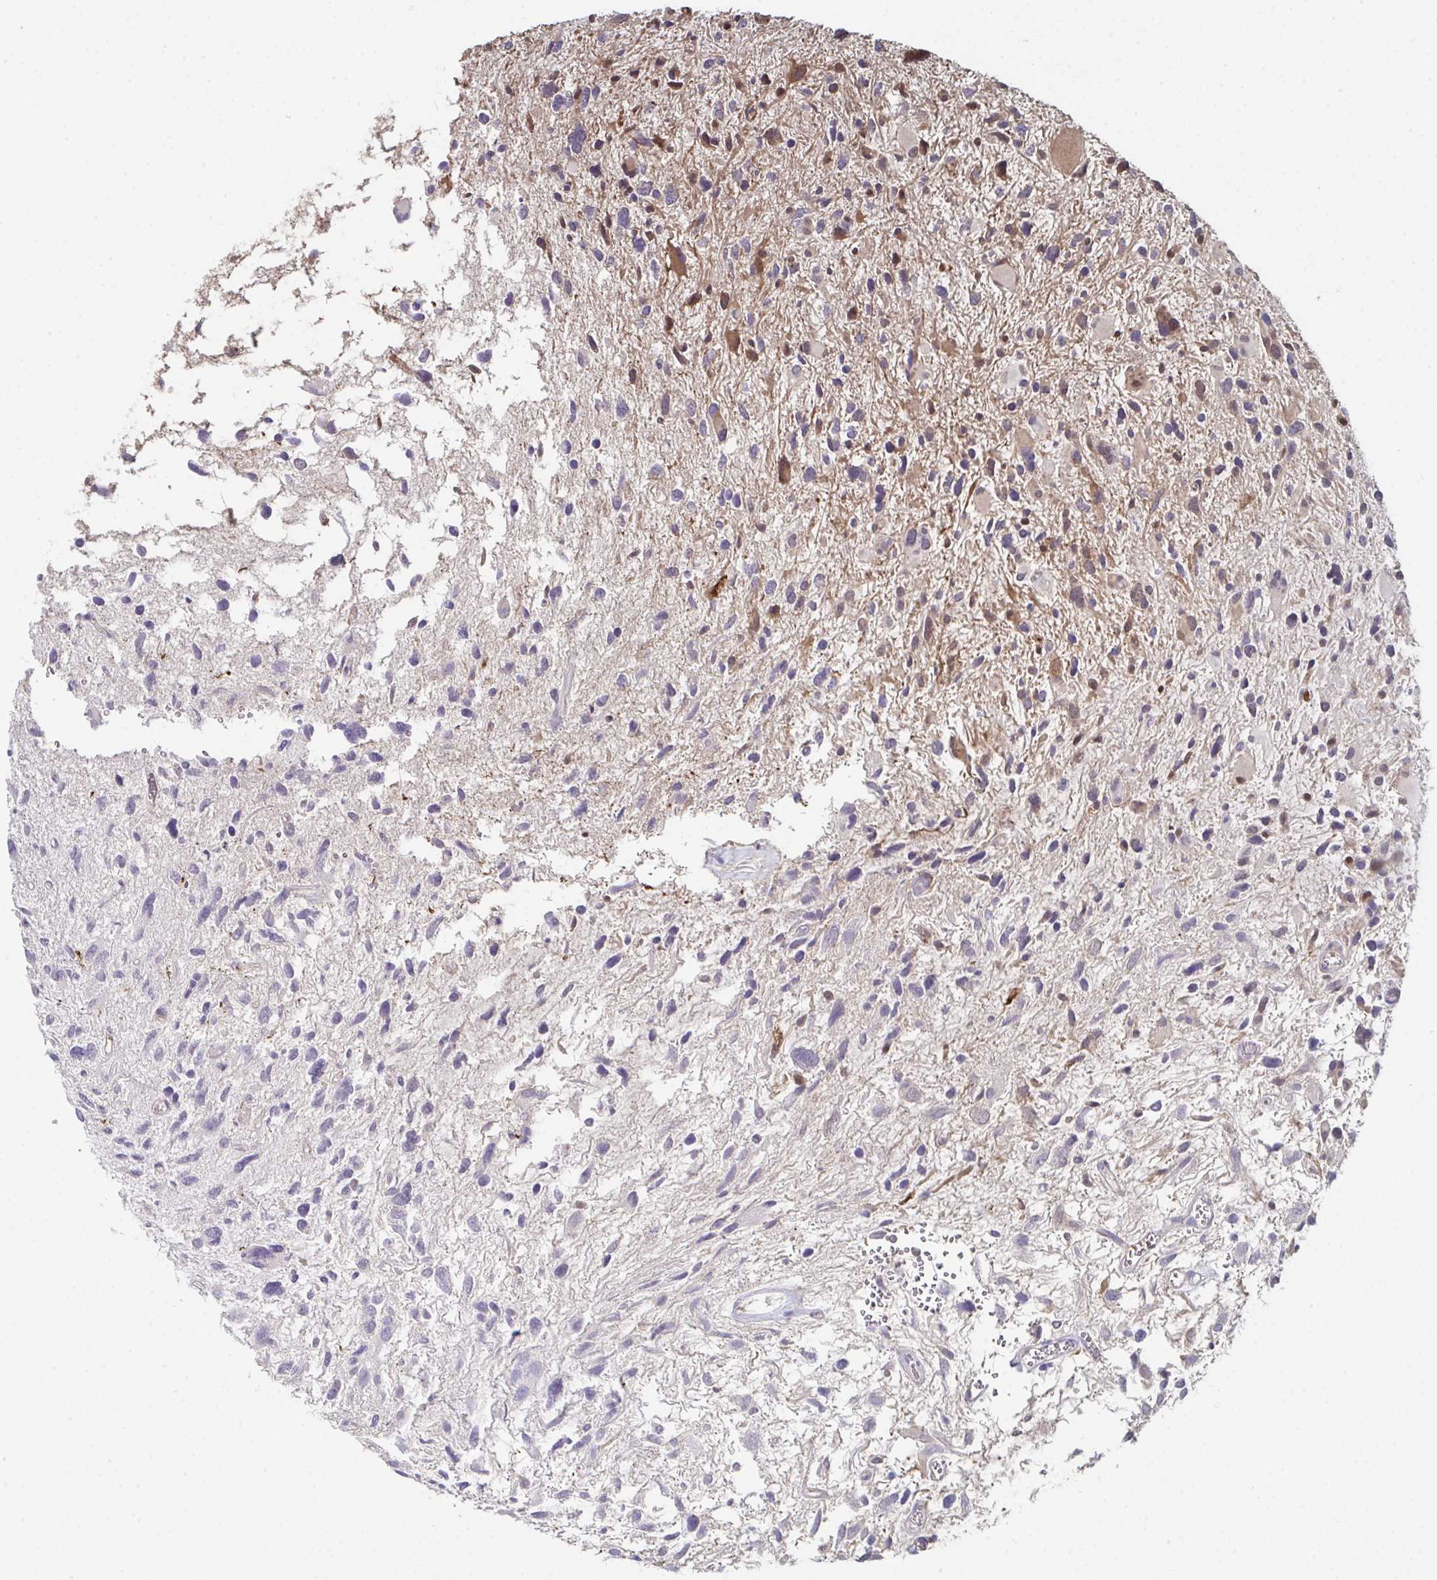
{"staining": {"intensity": "negative", "quantity": "none", "location": "none"}, "tissue": "glioma", "cell_type": "Tumor cells", "image_type": "cancer", "snomed": [{"axis": "morphology", "description": "Glioma, malignant, High grade"}, {"axis": "topography", "description": "Brain"}], "caption": "The IHC image has no significant expression in tumor cells of malignant high-grade glioma tissue.", "gene": "ACD", "patient": {"sex": "female", "age": 11}}